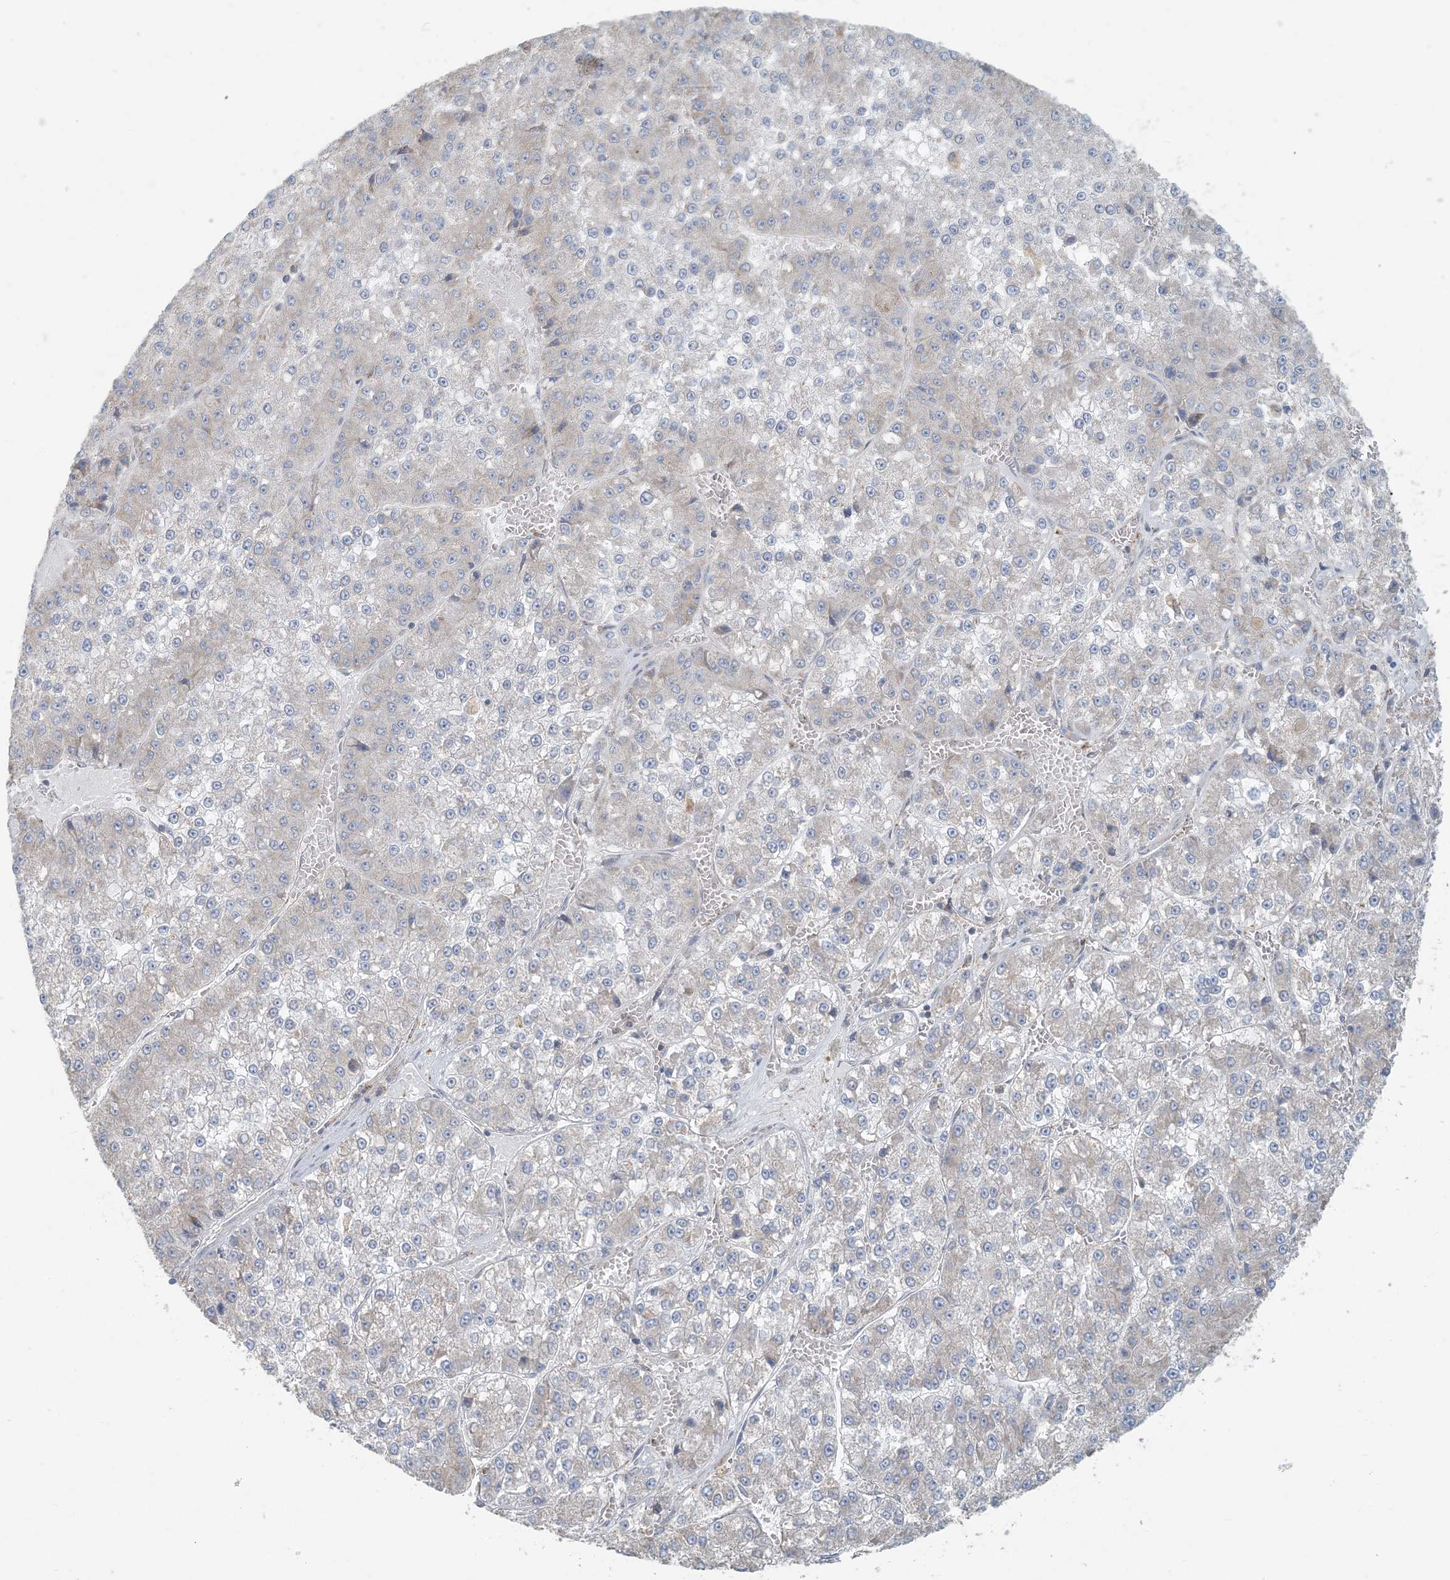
{"staining": {"intensity": "weak", "quantity": "<25%", "location": "cytoplasmic/membranous"}, "tissue": "liver cancer", "cell_type": "Tumor cells", "image_type": "cancer", "snomed": [{"axis": "morphology", "description": "Carcinoma, Hepatocellular, NOS"}, {"axis": "topography", "description": "Liver"}], "caption": "A histopathology image of human liver hepatocellular carcinoma is negative for staining in tumor cells.", "gene": "HACL1", "patient": {"sex": "female", "age": 73}}